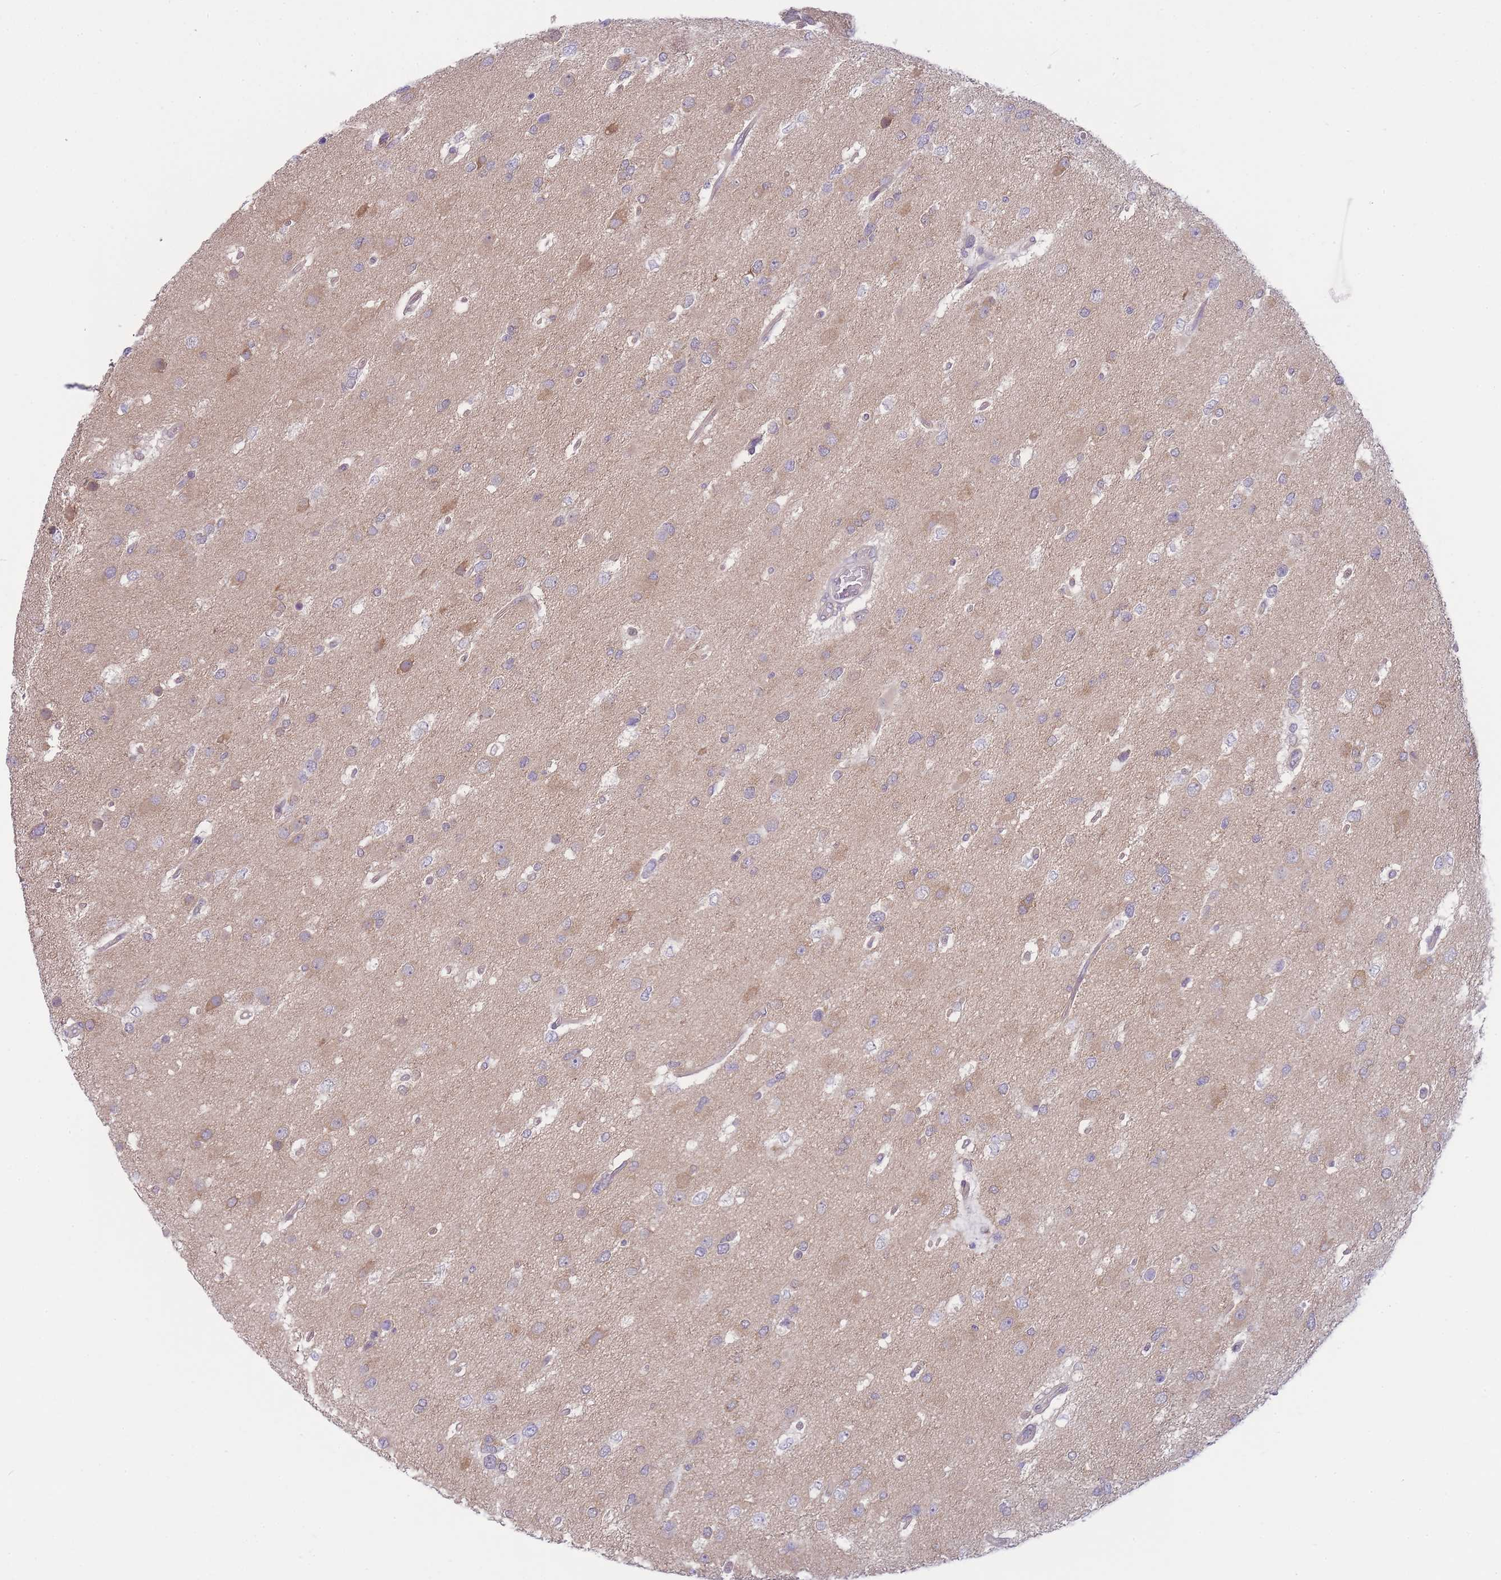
{"staining": {"intensity": "weak", "quantity": "<25%", "location": "cytoplasmic/membranous"}, "tissue": "glioma", "cell_type": "Tumor cells", "image_type": "cancer", "snomed": [{"axis": "morphology", "description": "Glioma, malignant, High grade"}, {"axis": "topography", "description": "Brain"}], "caption": "High magnification brightfield microscopy of glioma stained with DAB (3,3'-diaminobenzidine) (brown) and counterstained with hematoxylin (blue): tumor cells show no significant staining.", "gene": "PFDN6", "patient": {"sex": "male", "age": 53}}